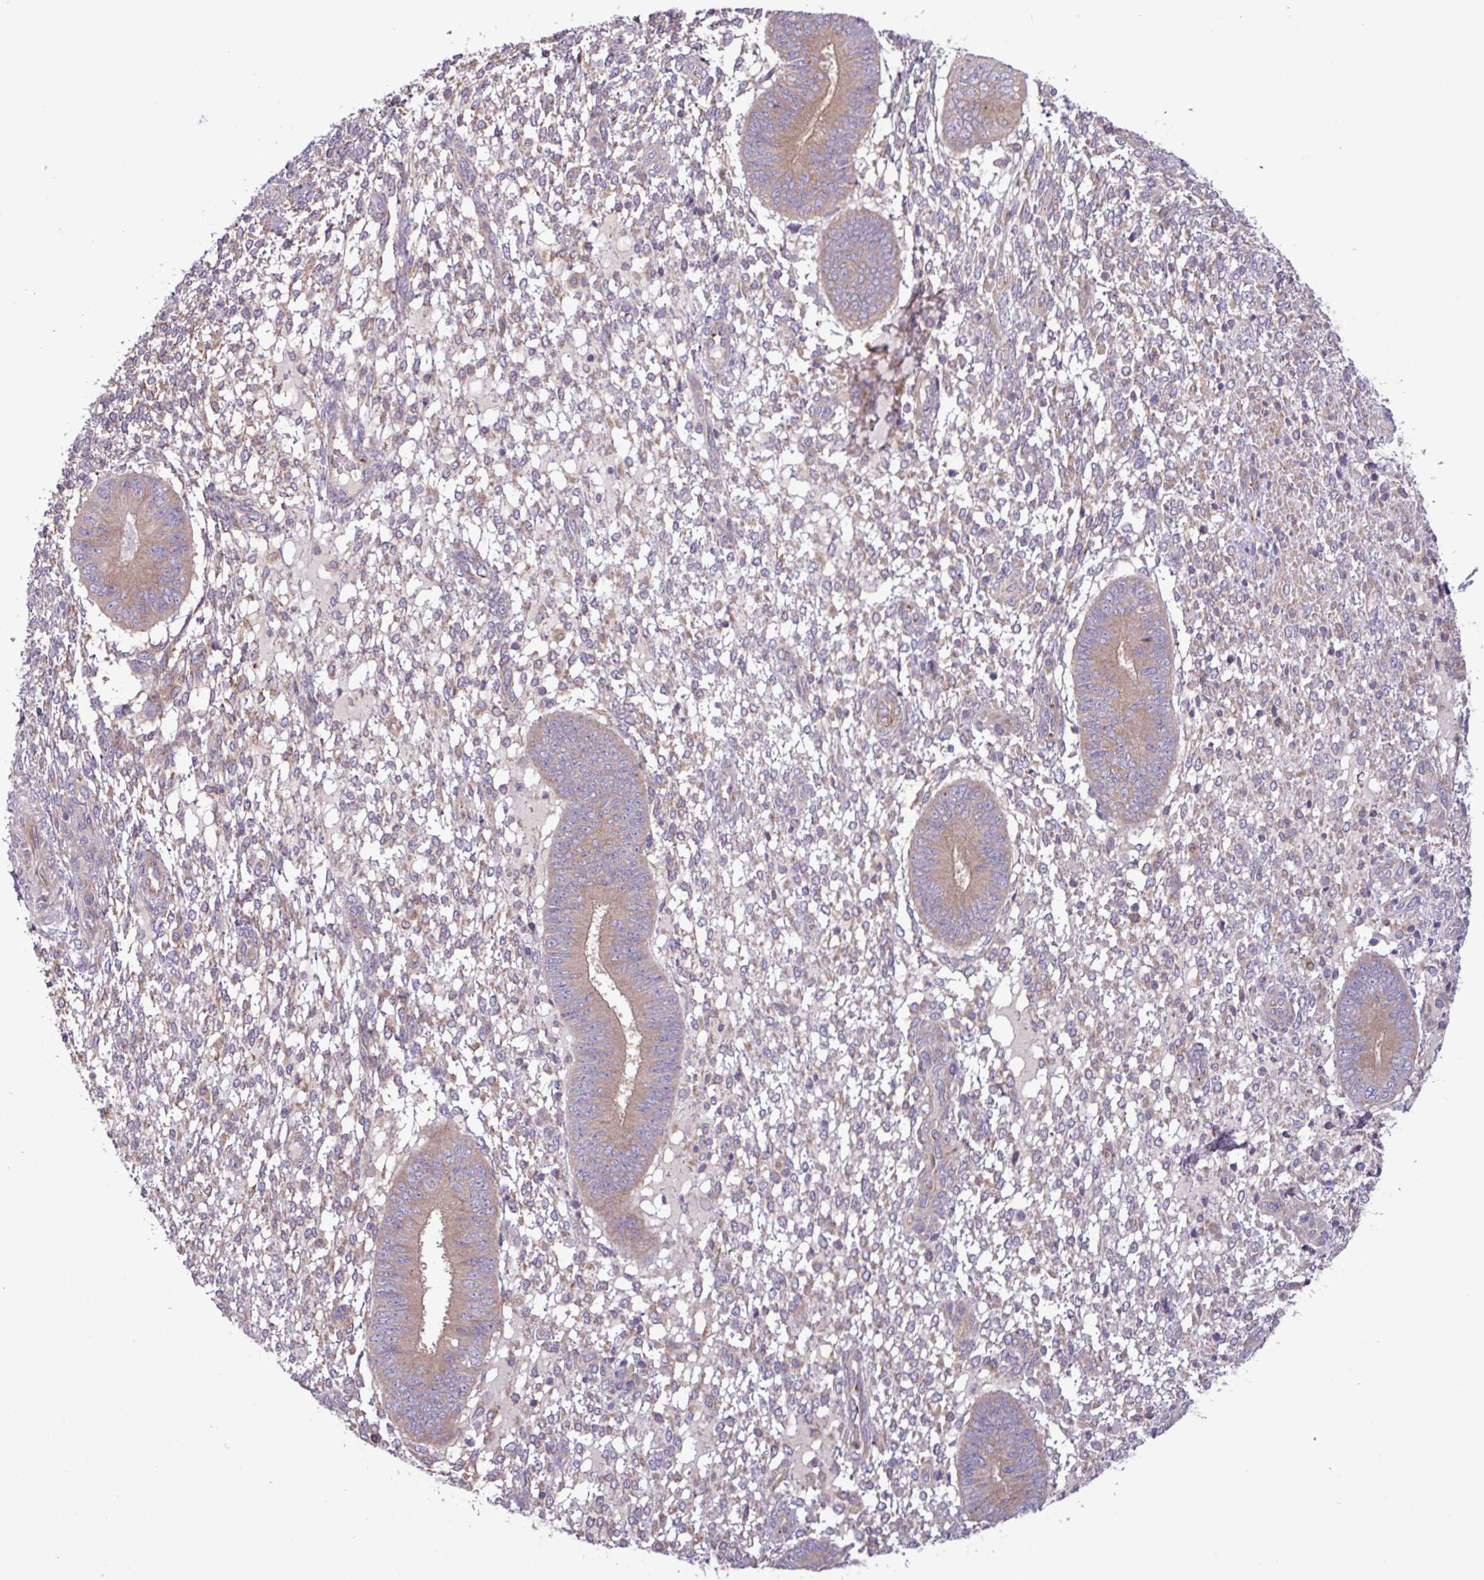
{"staining": {"intensity": "weak", "quantity": "25%-75%", "location": "cytoplasmic/membranous"}, "tissue": "endometrium", "cell_type": "Cells in endometrial stroma", "image_type": "normal", "snomed": [{"axis": "morphology", "description": "Normal tissue, NOS"}, {"axis": "topography", "description": "Endometrium"}], "caption": "Immunohistochemistry (IHC) micrograph of benign endometrium: human endometrium stained using immunohistochemistry (IHC) exhibits low levels of weak protein expression localized specifically in the cytoplasmic/membranous of cells in endometrial stroma, appearing as a cytoplasmic/membranous brown color.", "gene": "RAB19", "patient": {"sex": "female", "age": 49}}